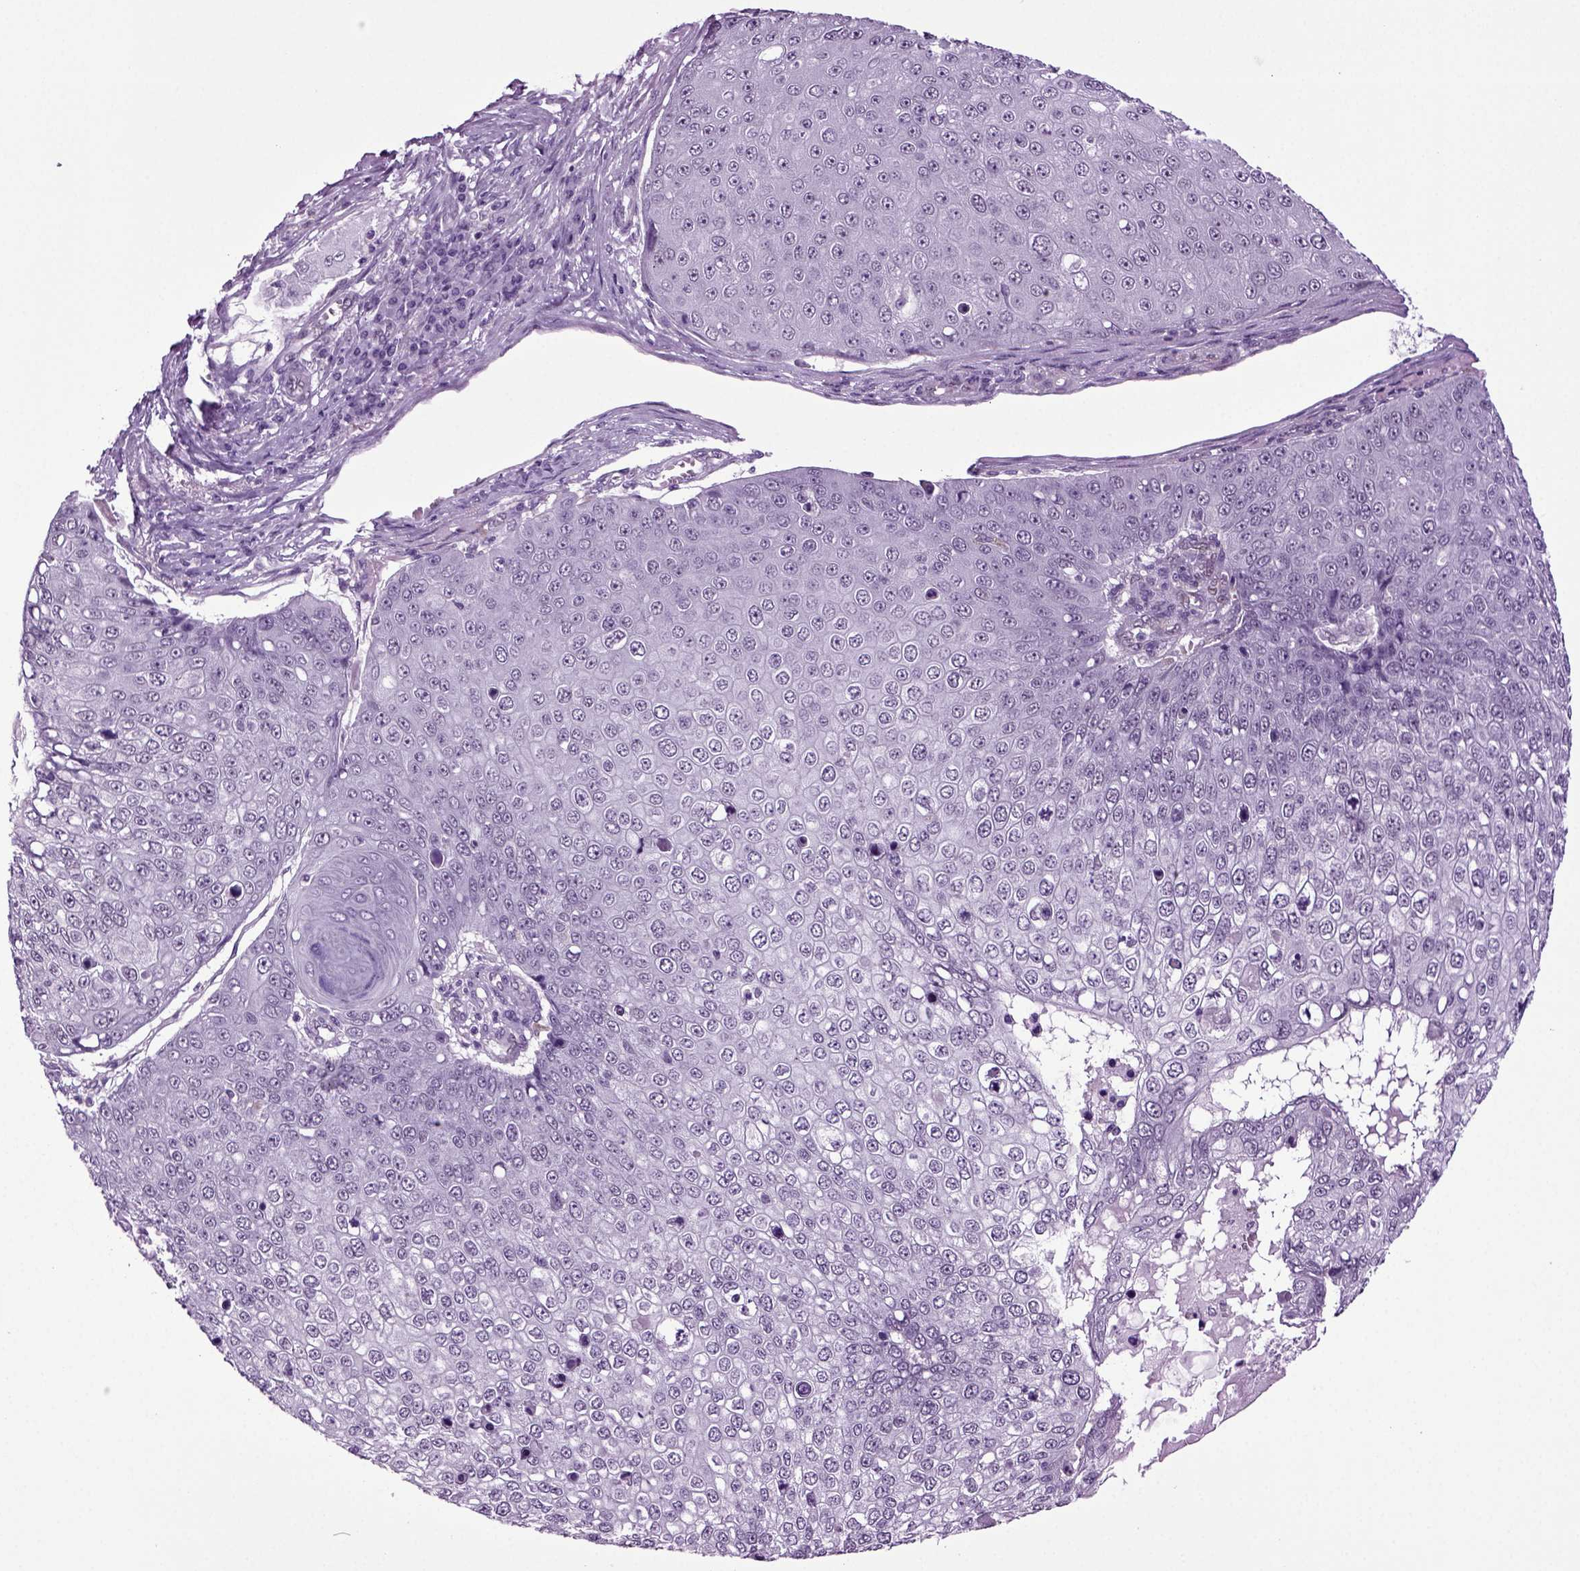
{"staining": {"intensity": "negative", "quantity": "none", "location": "none"}, "tissue": "skin cancer", "cell_type": "Tumor cells", "image_type": "cancer", "snomed": [{"axis": "morphology", "description": "Squamous cell carcinoma, NOS"}, {"axis": "topography", "description": "Skin"}], "caption": "This is an immunohistochemistry (IHC) histopathology image of human skin squamous cell carcinoma. There is no expression in tumor cells.", "gene": "RFX3", "patient": {"sex": "male", "age": 71}}